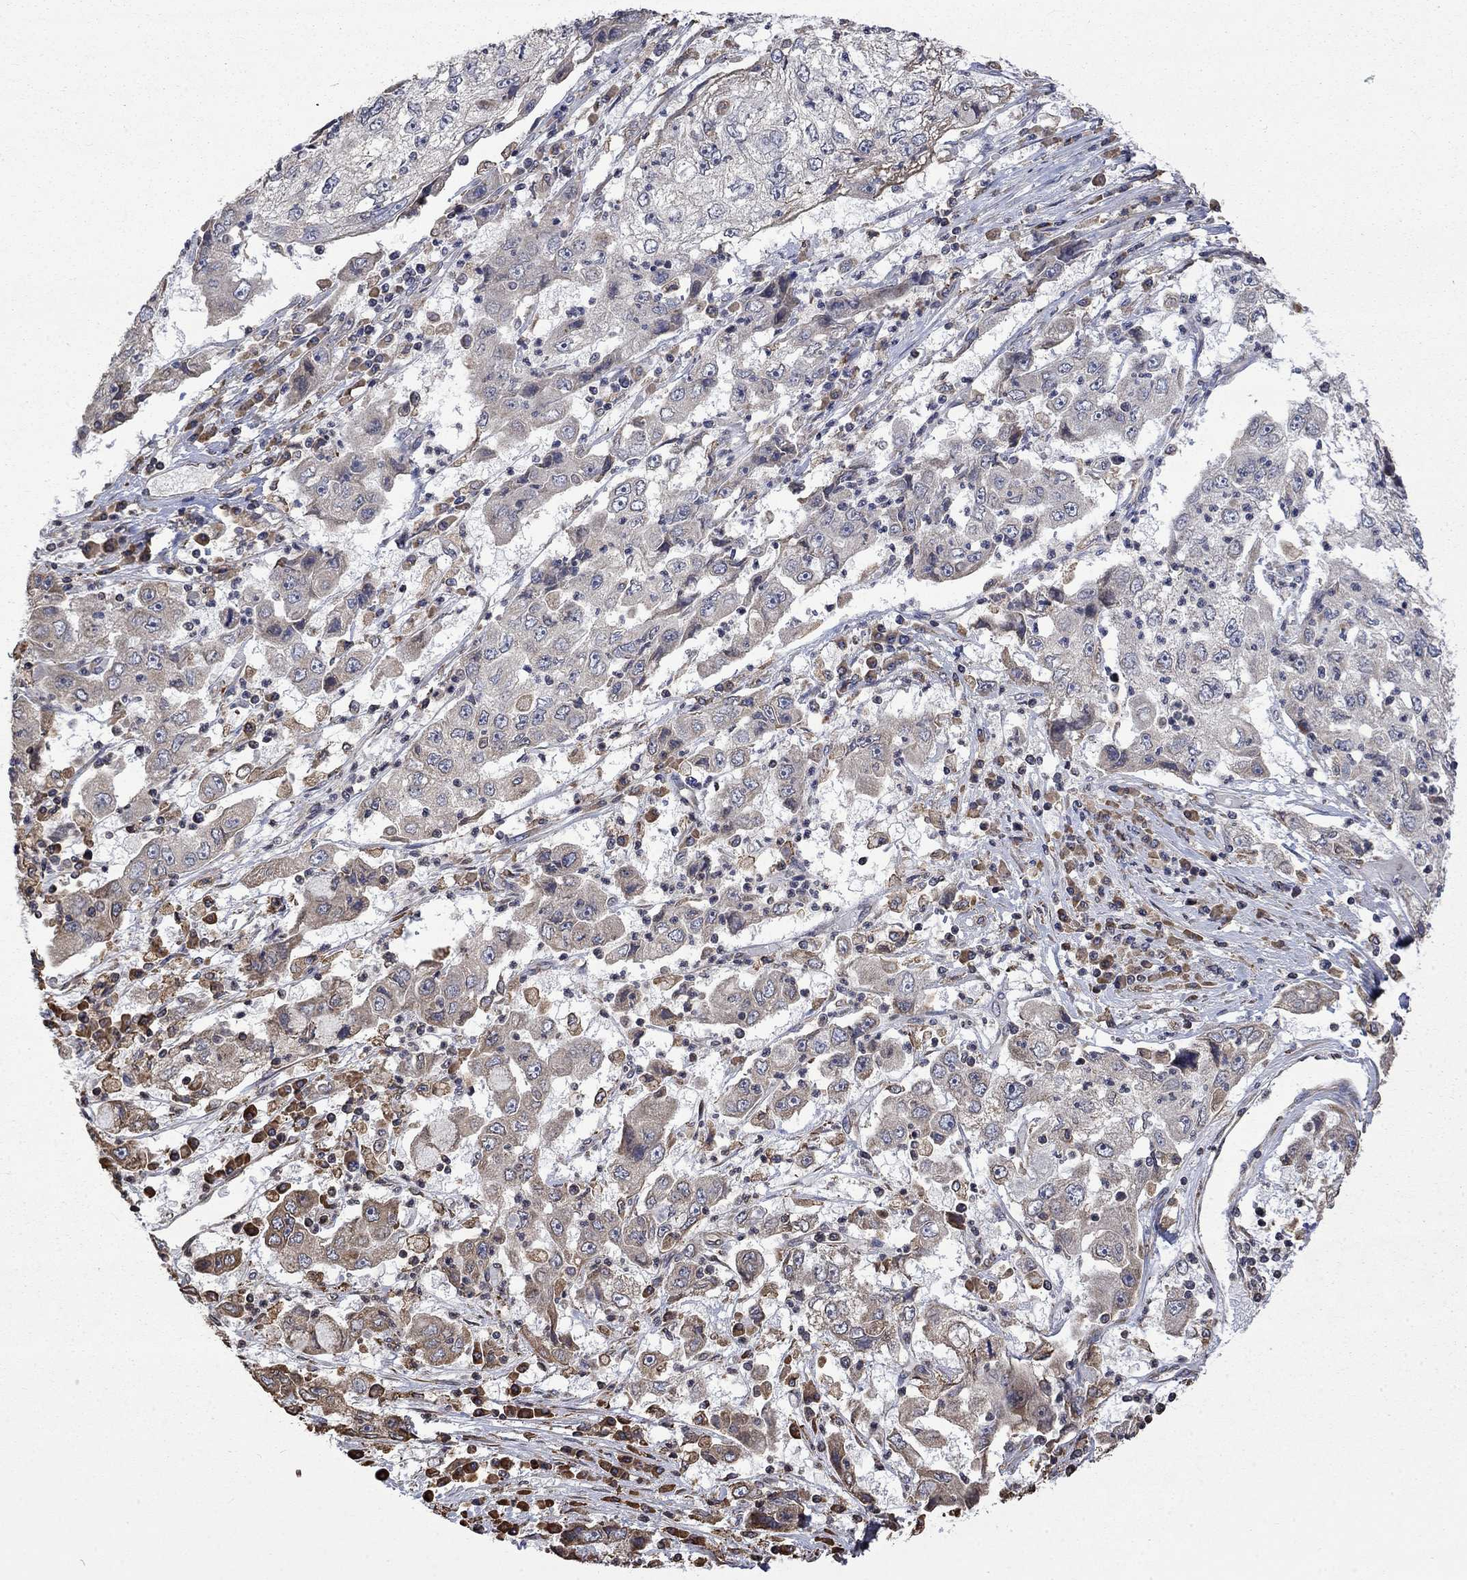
{"staining": {"intensity": "weak", "quantity": "<25%", "location": "cytoplasmic/membranous"}, "tissue": "cervical cancer", "cell_type": "Tumor cells", "image_type": "cancer", "snomed": [{"axis": "morphology", "description": "Squamous cell carcinoma, NOS"}, {"axis": "topography", "description": "Cervix"}], "caption": "High power microscopy micrograph of an IHC photomicrograph of cervical cancer, revealing no significant expression in tumor cells.", "gene": "ESRRA", "patient": {"sex": "female", "age": 36}}